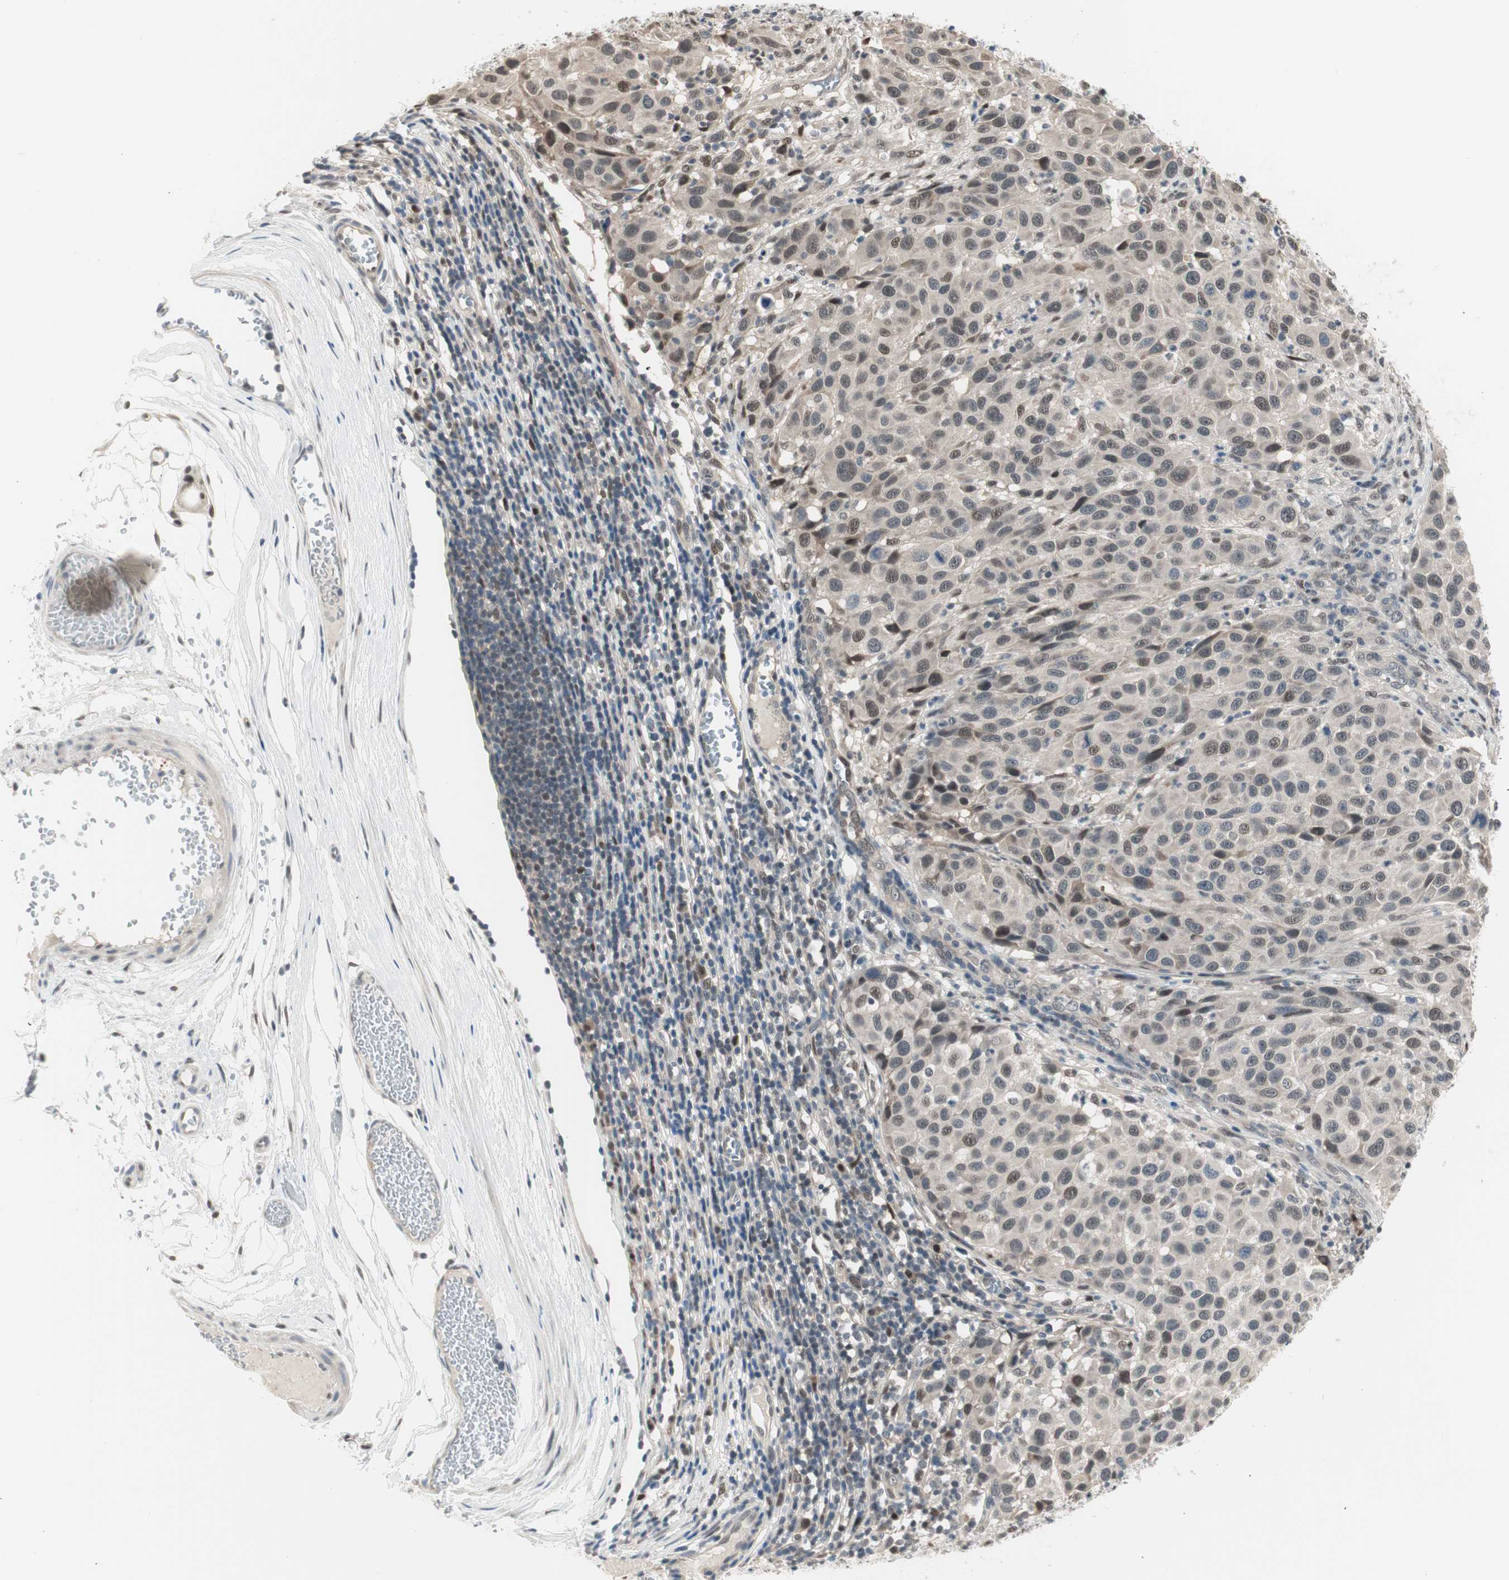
{"staining": {"intensity": "weak", "quantity": "25%-75%", "location": "nuclear"}, "tissue": "melanoma", "cell_type": "Tumor cells", "image_type": "cancer", "snomed": [{"axis": "morphology", "description": "Malignant melanoma, Metastatic site"}, {"axis": "topography", "description": "Lymph node"}], "caption": "Human malignant melanoma (metastatic site) stained with a brown dye exhibits weak nuclear positive staining in about 25%-75% of tumor cells.", "gene": "LONP2", "patient": {"sex": "male", "age": 61}}